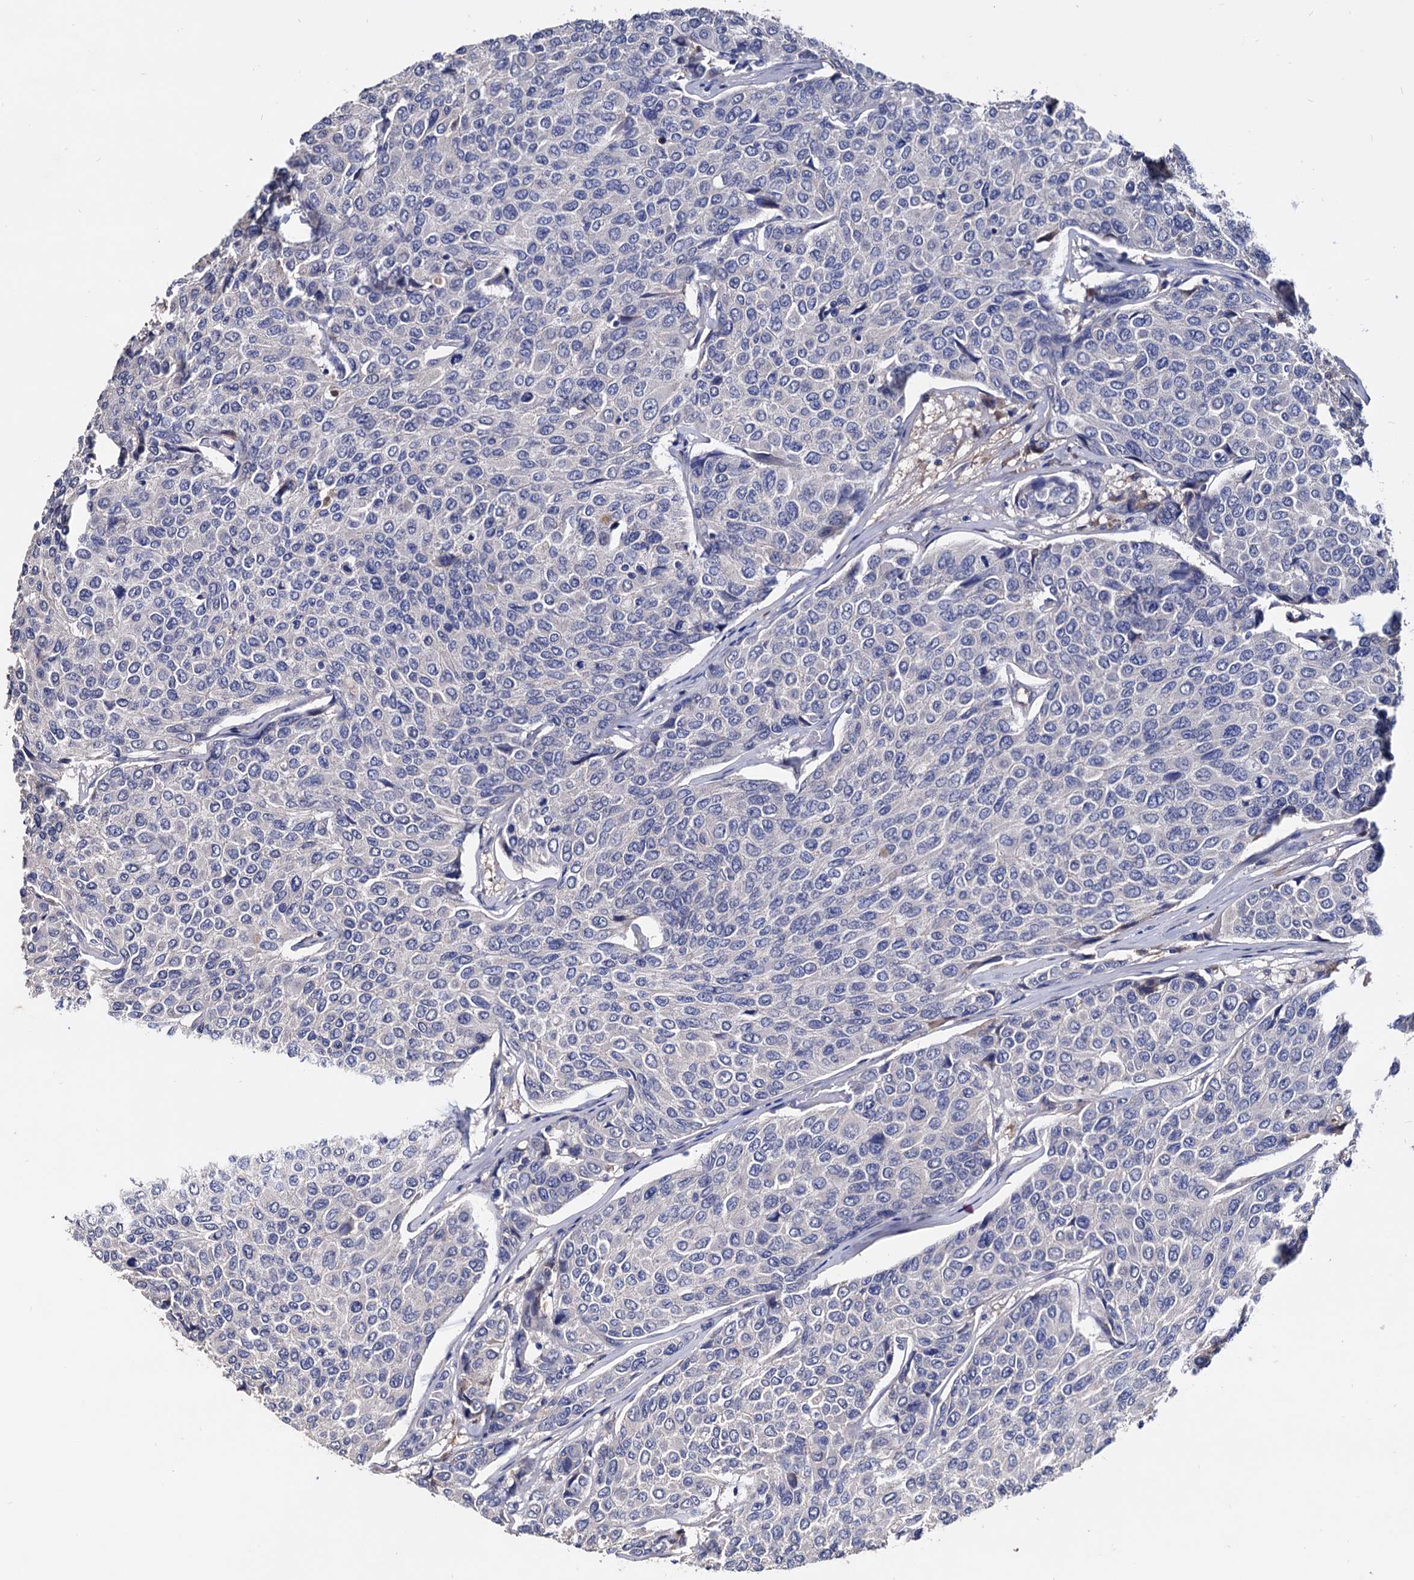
{"staining": {"intensity": "negative", "quantity": "none", "location": "none"}, "tissue": "breast cancer", "cell_type": "Tumor cells", "image_type": "cancer", "snomed": [{"axis": "morphology", "description": "Duct carcinoma"}, {"axis": "topography", "description": "Breast"}], "caption": "The micrograph demonstrates no staining of tumor cells in breast cancer. (Brightfield microscopy of DAB (3,3'-diaminobenzidine) immunohistochemistry at high magnification).", "gene": "NPAS4", "patient": {"sex": "female", "age": 55}}